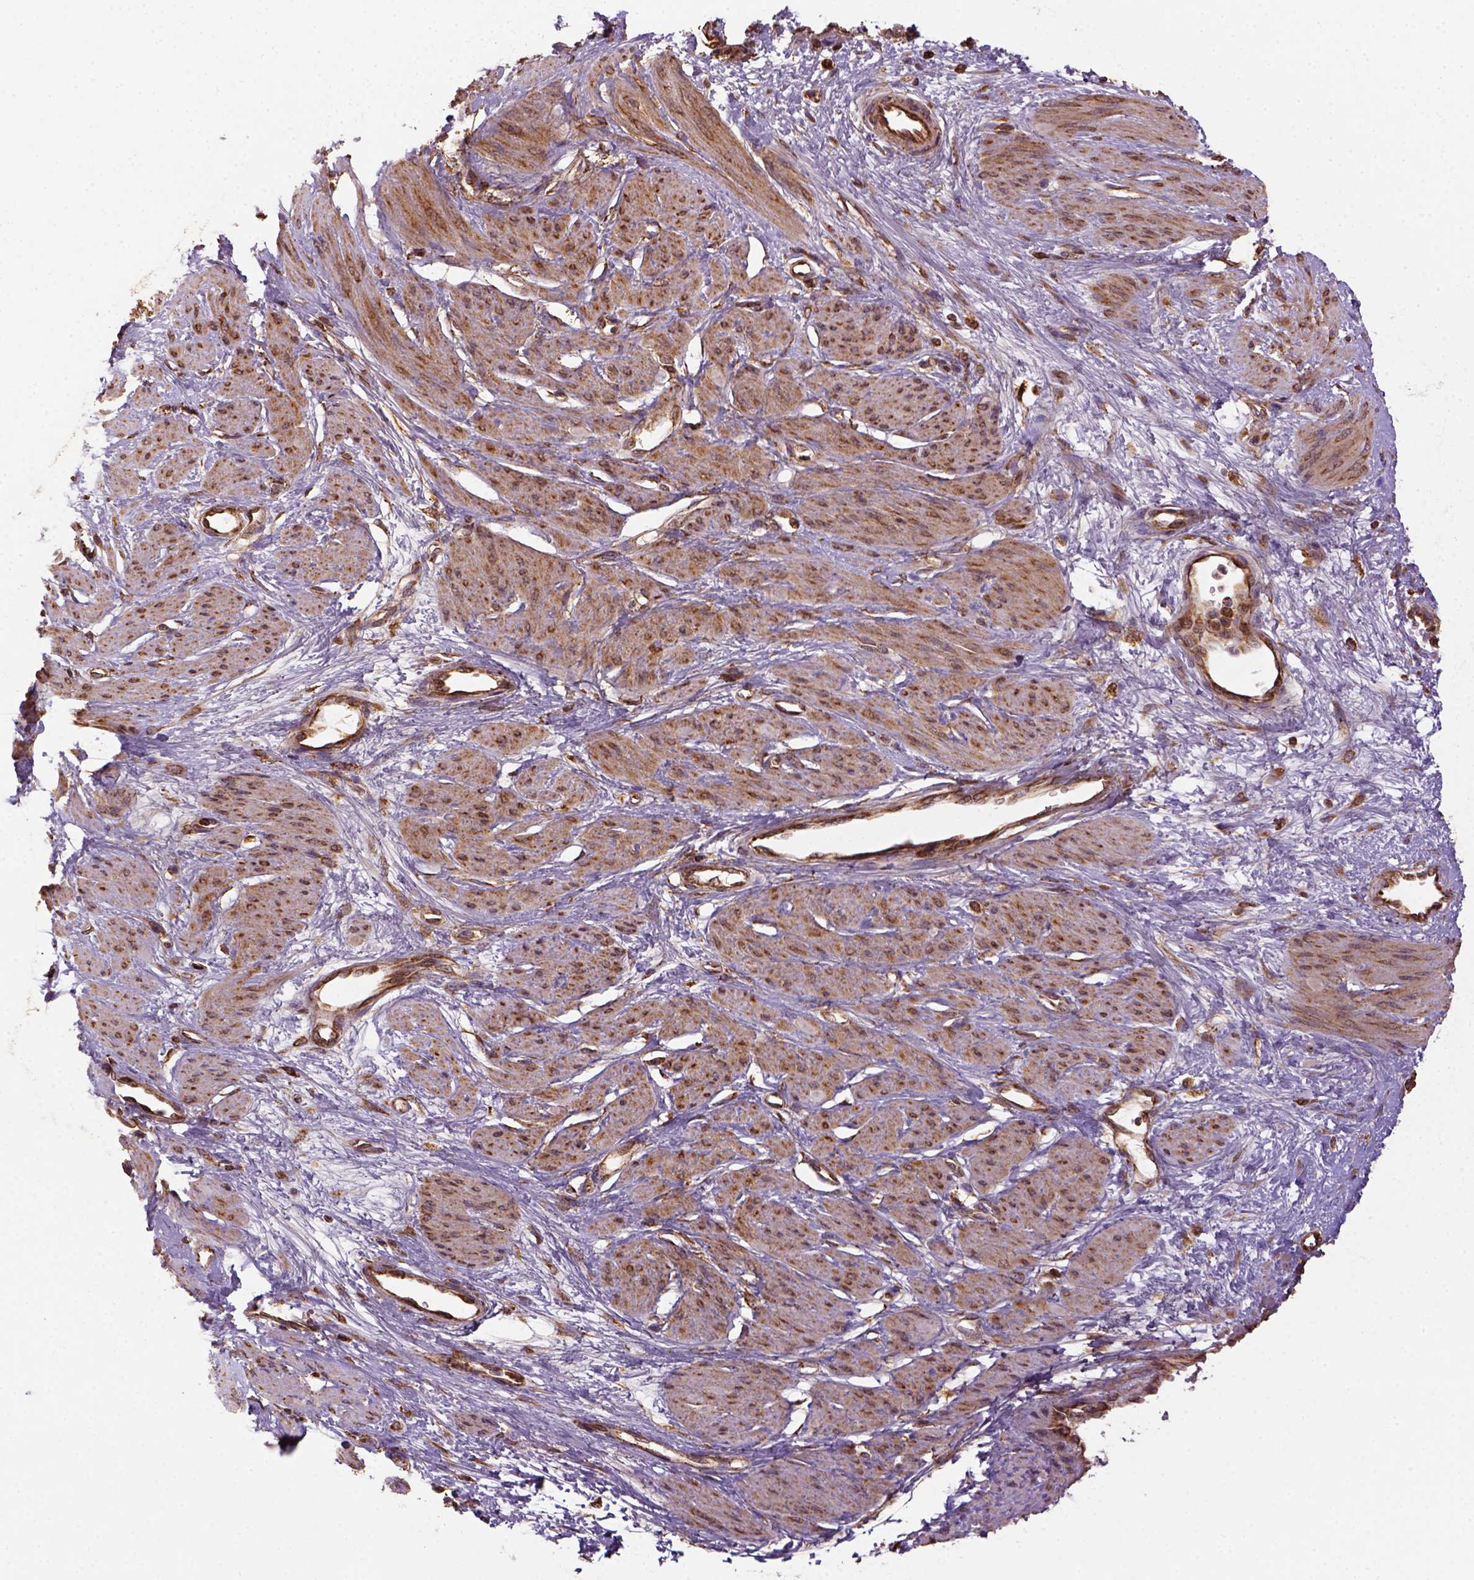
{"staining": {"intensity": "strong", "quantity": ">75%", "location": "cytoplasmic/membranous"}, "tissue": "smooth muscle", "cell_type": "Smooth muscle cells", "image_type": "normal", "snomed": [{"axis": "morphology", "description": "Normal tissue, NOS"}, {"axis": "topography", "description": "Smooth muscle"}, {"axis": "topography", "description": "Uterus"}], "caption": "Approximately >75% of smooth muscle cells in benign smooth muscle exhibit strong cytoplasmic/membranous protein staining as visualized by brown immunohistochemical staining.", "gene": "MAPK8IP3", "patient": {"sex": "female", "age": 39}}